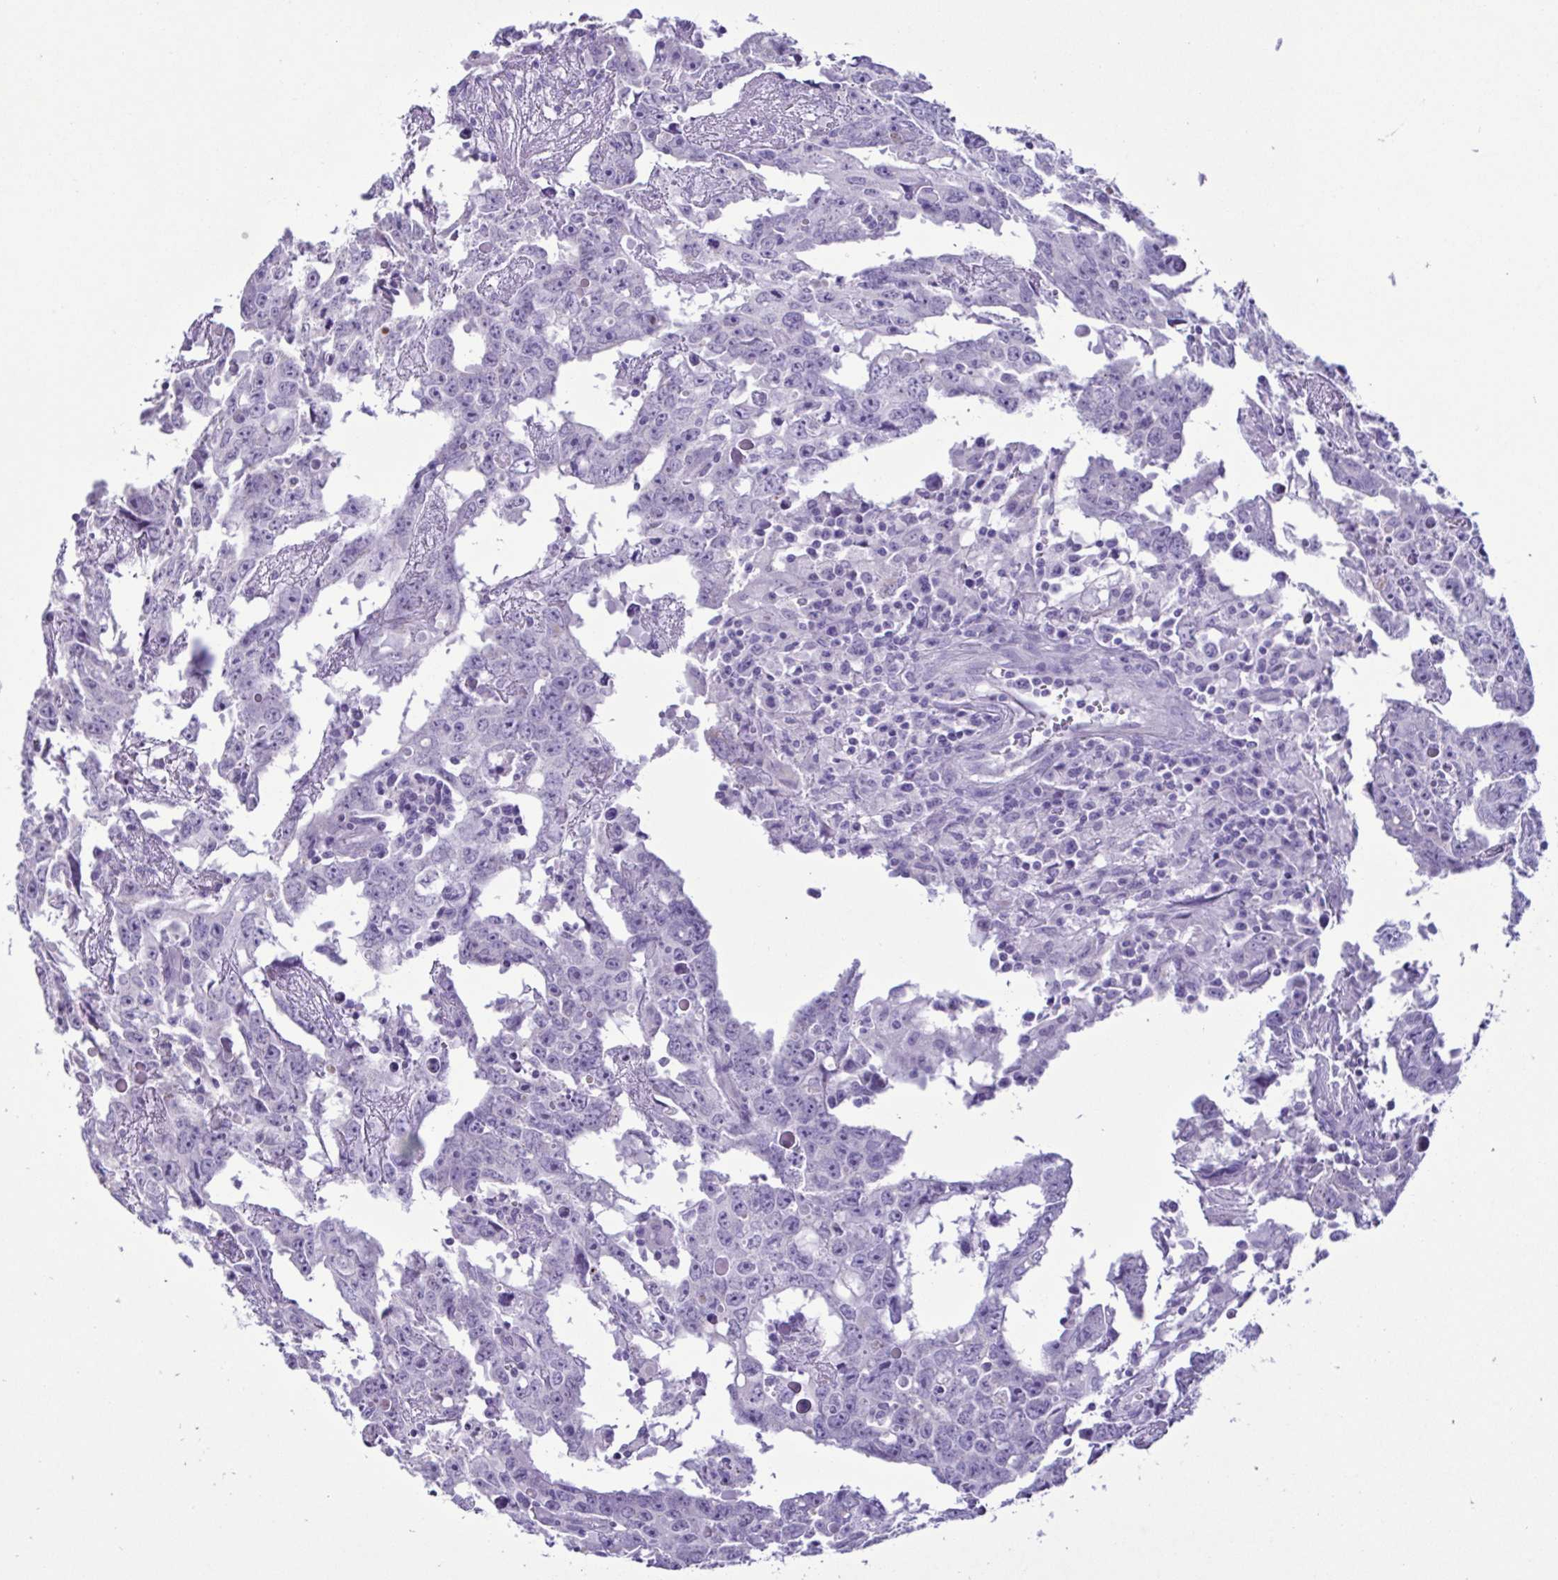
{"staining": {"intensity": "negative", "quantity": "none", "location": "none"}, "tissue": "testis cancer", "cell_type": "Tumor cells", "image_type": "cancer", "snomed": [{"axis": "morphology", "description": "Carcinoma, Embryonal, NOS"}, {"axis": "topography", "description": "Testis"}], "caption": "This is a image of IHC staining of testis cancer, which shows no positivity in tumor cells. Brightfield microscopy of IHC stained with DAB (3,3'-diaminobenzidine) (brown) and hematoxylin (blue), captured at high magnification.", "gene": "CBY2", "patient": {"sex": "male", "age": 22}}